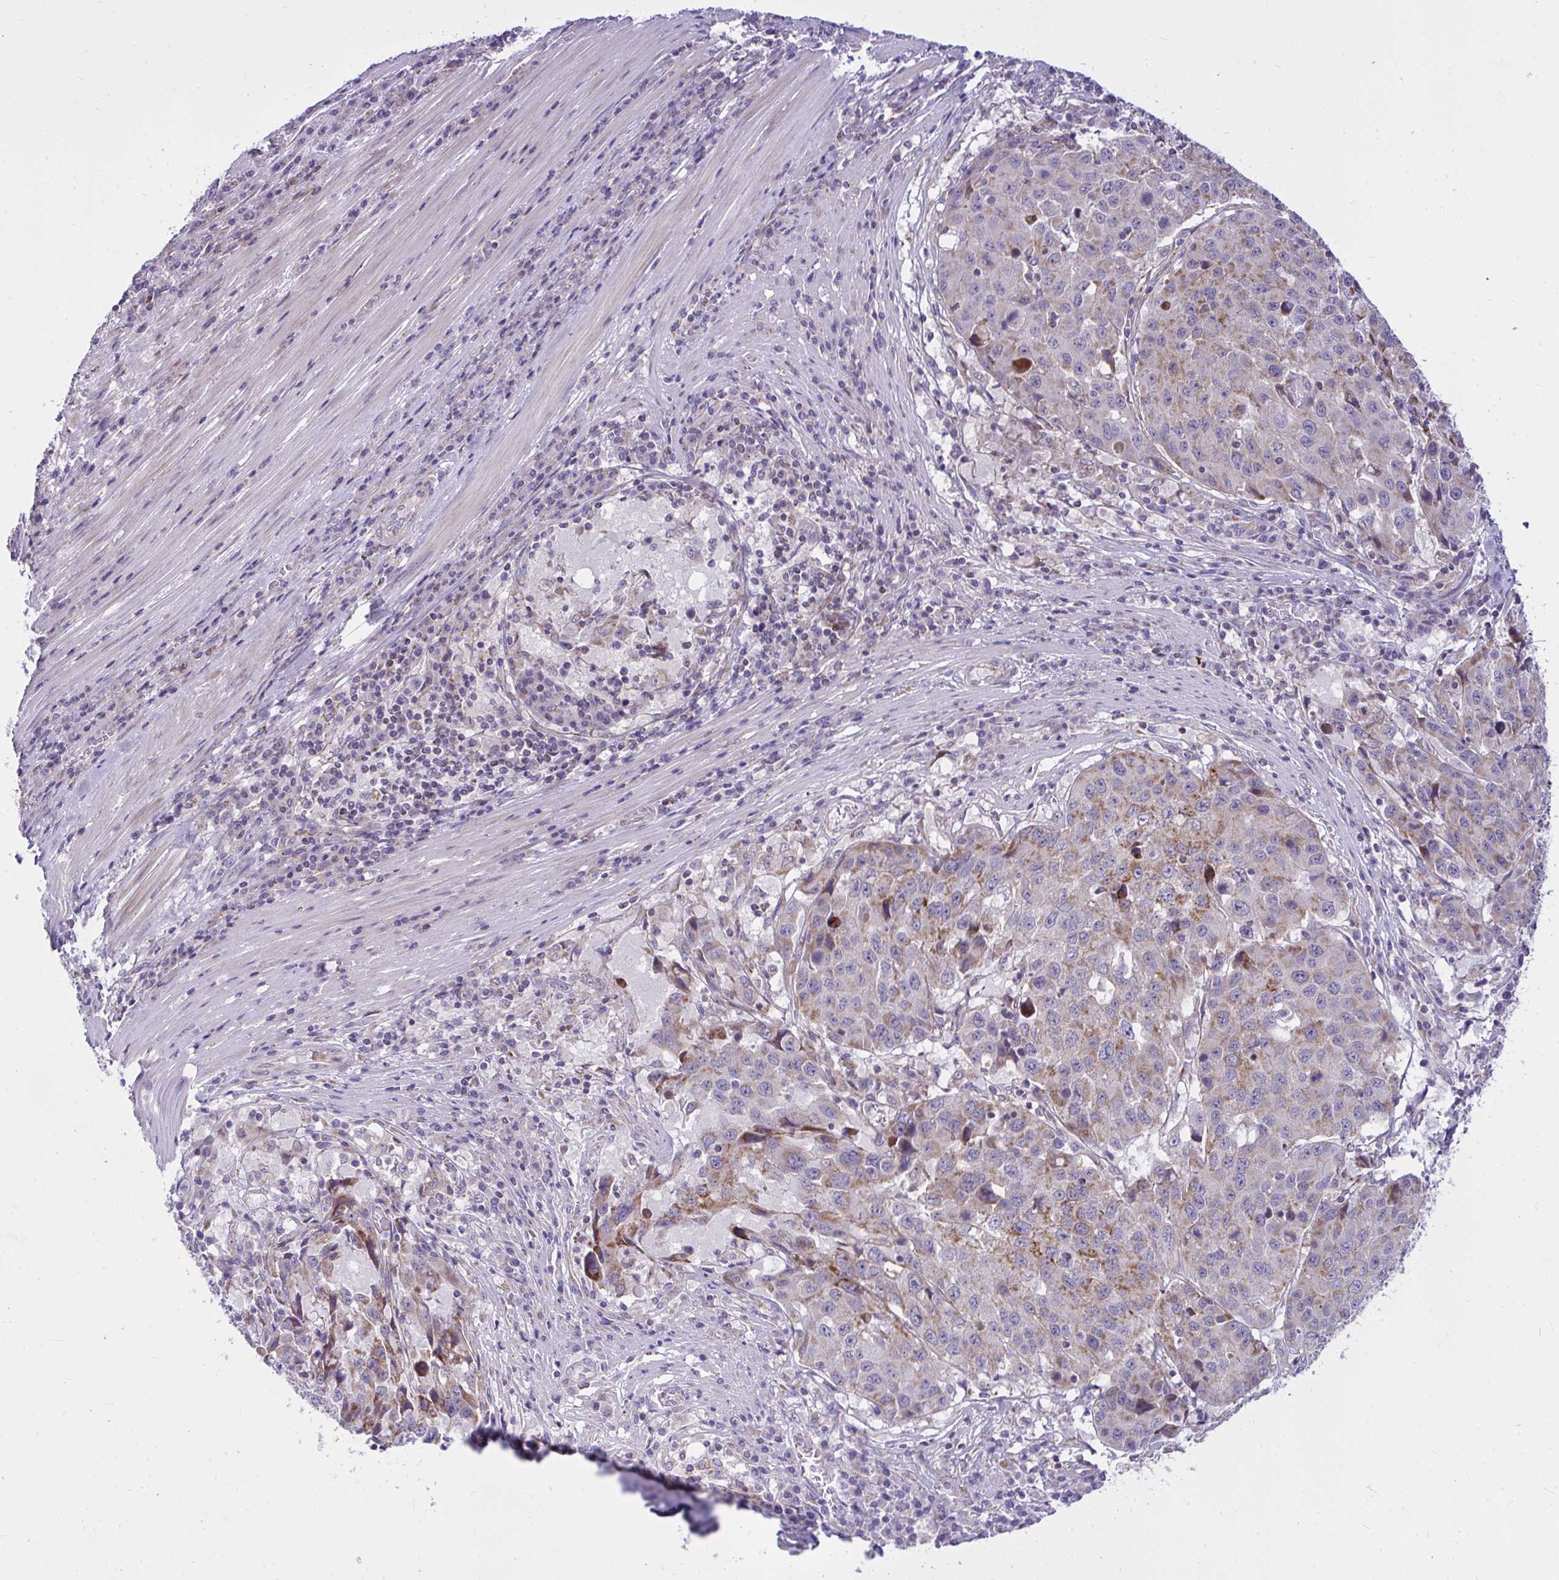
{"staining": {"intensity": "moderate", "quantity": "25%-75%", "location": "cytoplasmic/membranous"}, "tissue": "stomach cancer", "cell_type": "Tumor cells", "image_type": "cancer", "snomed": [{"axis": "morphology", "description": "Adenocarcinoma, NOS"}, {"axis": "topography", "description": "Stomach"}], "caption": "Human stomach adenocarcinoma stained for a protein (brown) displays moderate cytoplasmic/membranous positive positivity in about 25%-75% of tumor cells.", "gene": "CEP63", "patient": {"sex": "male", "age": 71}}